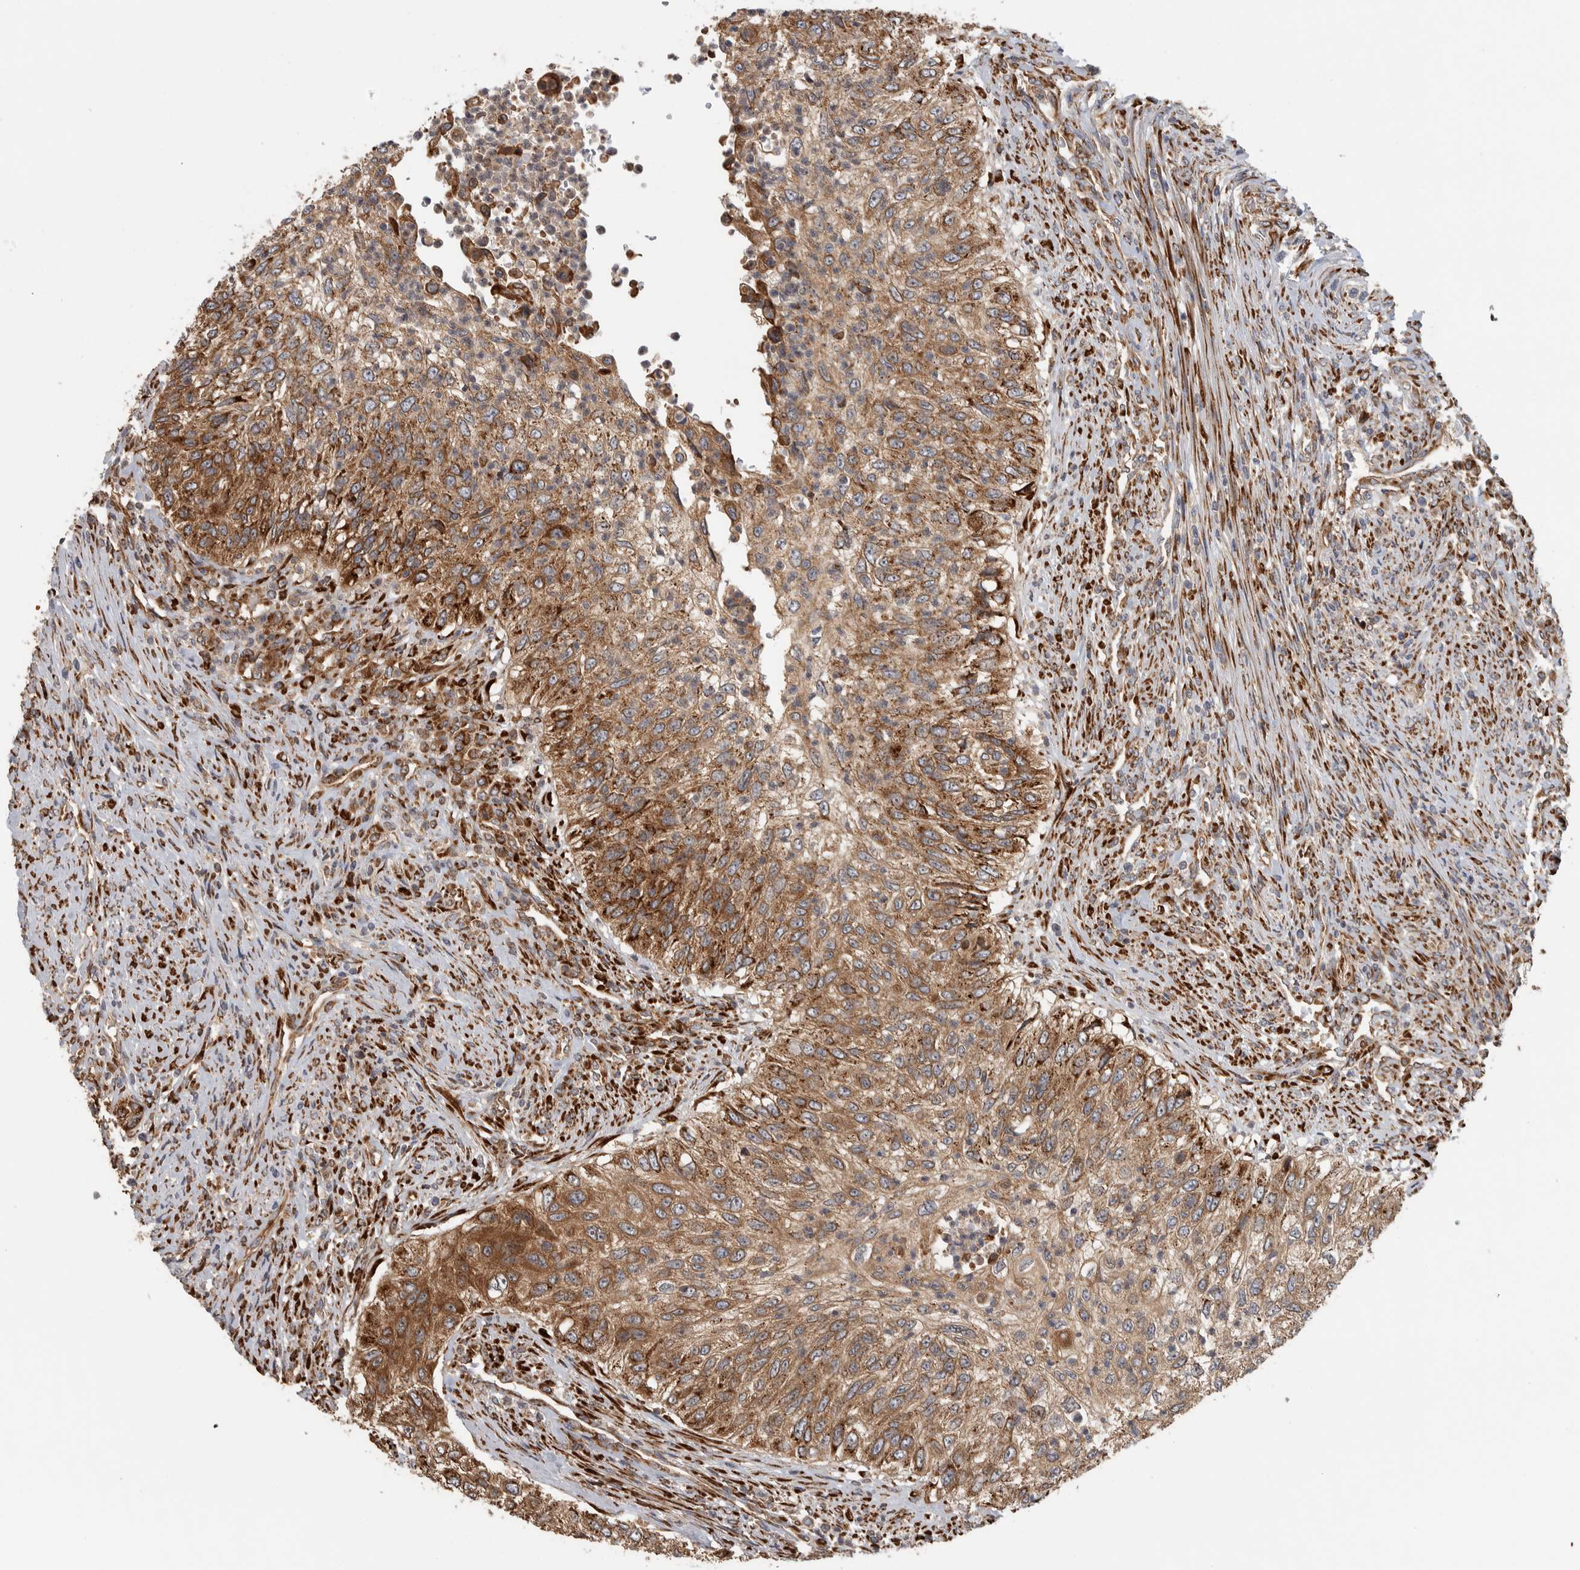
{"staining": {"intensity": "moderate", "quantity": ">75%", "location": "cytoplasmic/membranous"}, "tissue": "urothelial cancer", "cell_type": "Tumor cells", "image_type": "cancer", "snomed": [{"axis": "morphology", "description": "Urothelial carcinoma, High grade"}, {"axis": "topography", "description": "Urinary bladder"}], "caption": "Approximately >75% of tumor cells in human urothelial cancer show moderate cytoplasmic/membranous protein staining as visualized by brown immunohistochemical staining.", "gene": "EIF3H", "patient": {"sex": "female", "age": 60}}